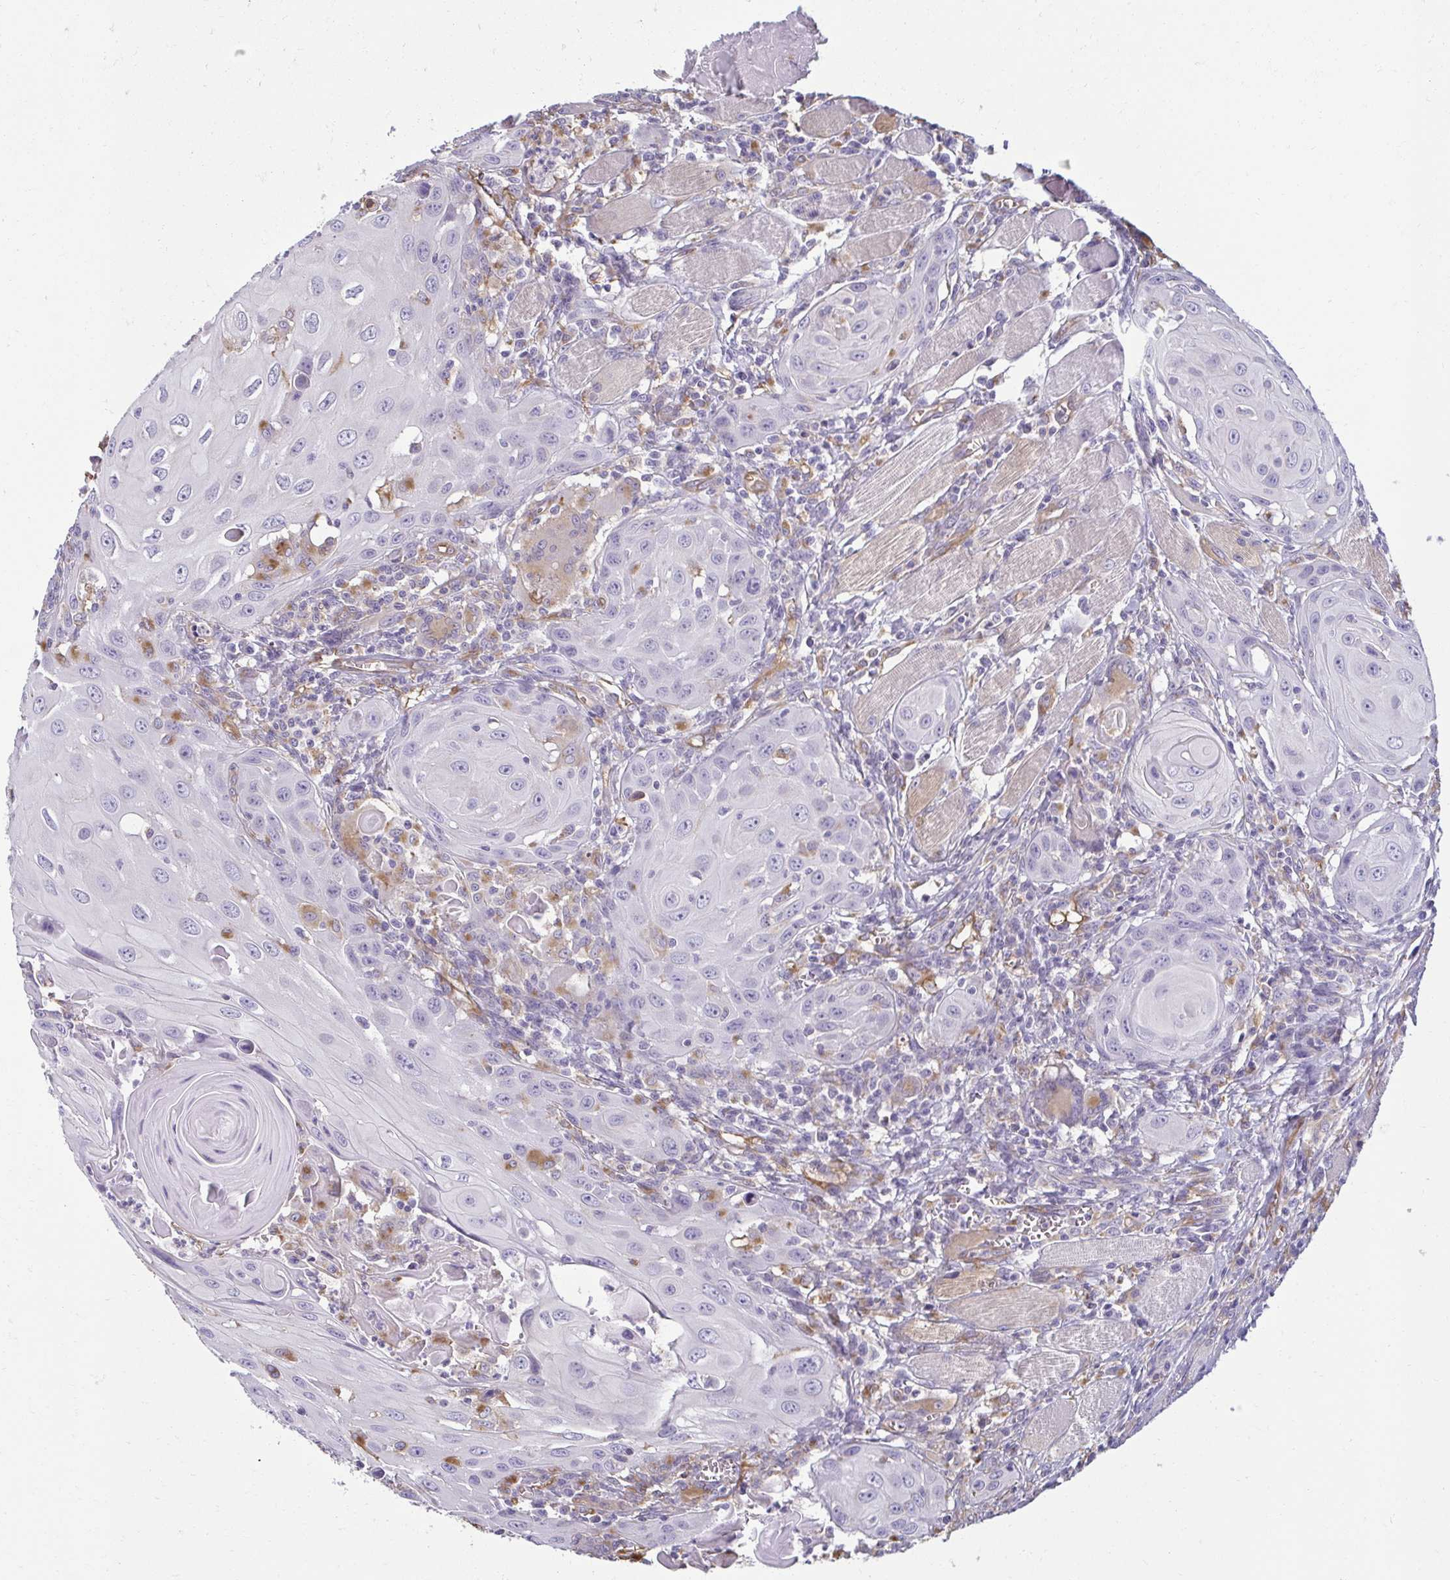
{"staining": {"intensity": "moderate", "quantity": "<25%", "location": "cytoplasmic/membranous"}, "tissue": "head and neck cancer", "cell_type": "Tumor cells", "image_type": "cancer", "snomed": [{"axis": "morphology", "description": "Squamous cell carcinoma, NOS"}, {"axis": "topography", "description": "Head-Neck"}], "caption": "A brown stain labels moderate cytoplasmic/membranous staining of a protein in squamous cell carcinoma (head and neck) tumor cells. (brown staining indicates protein expression, while blue staining denotes nuclei).", "gene": "PDE2A", "patient": {"sex": "female", "age": 80}}